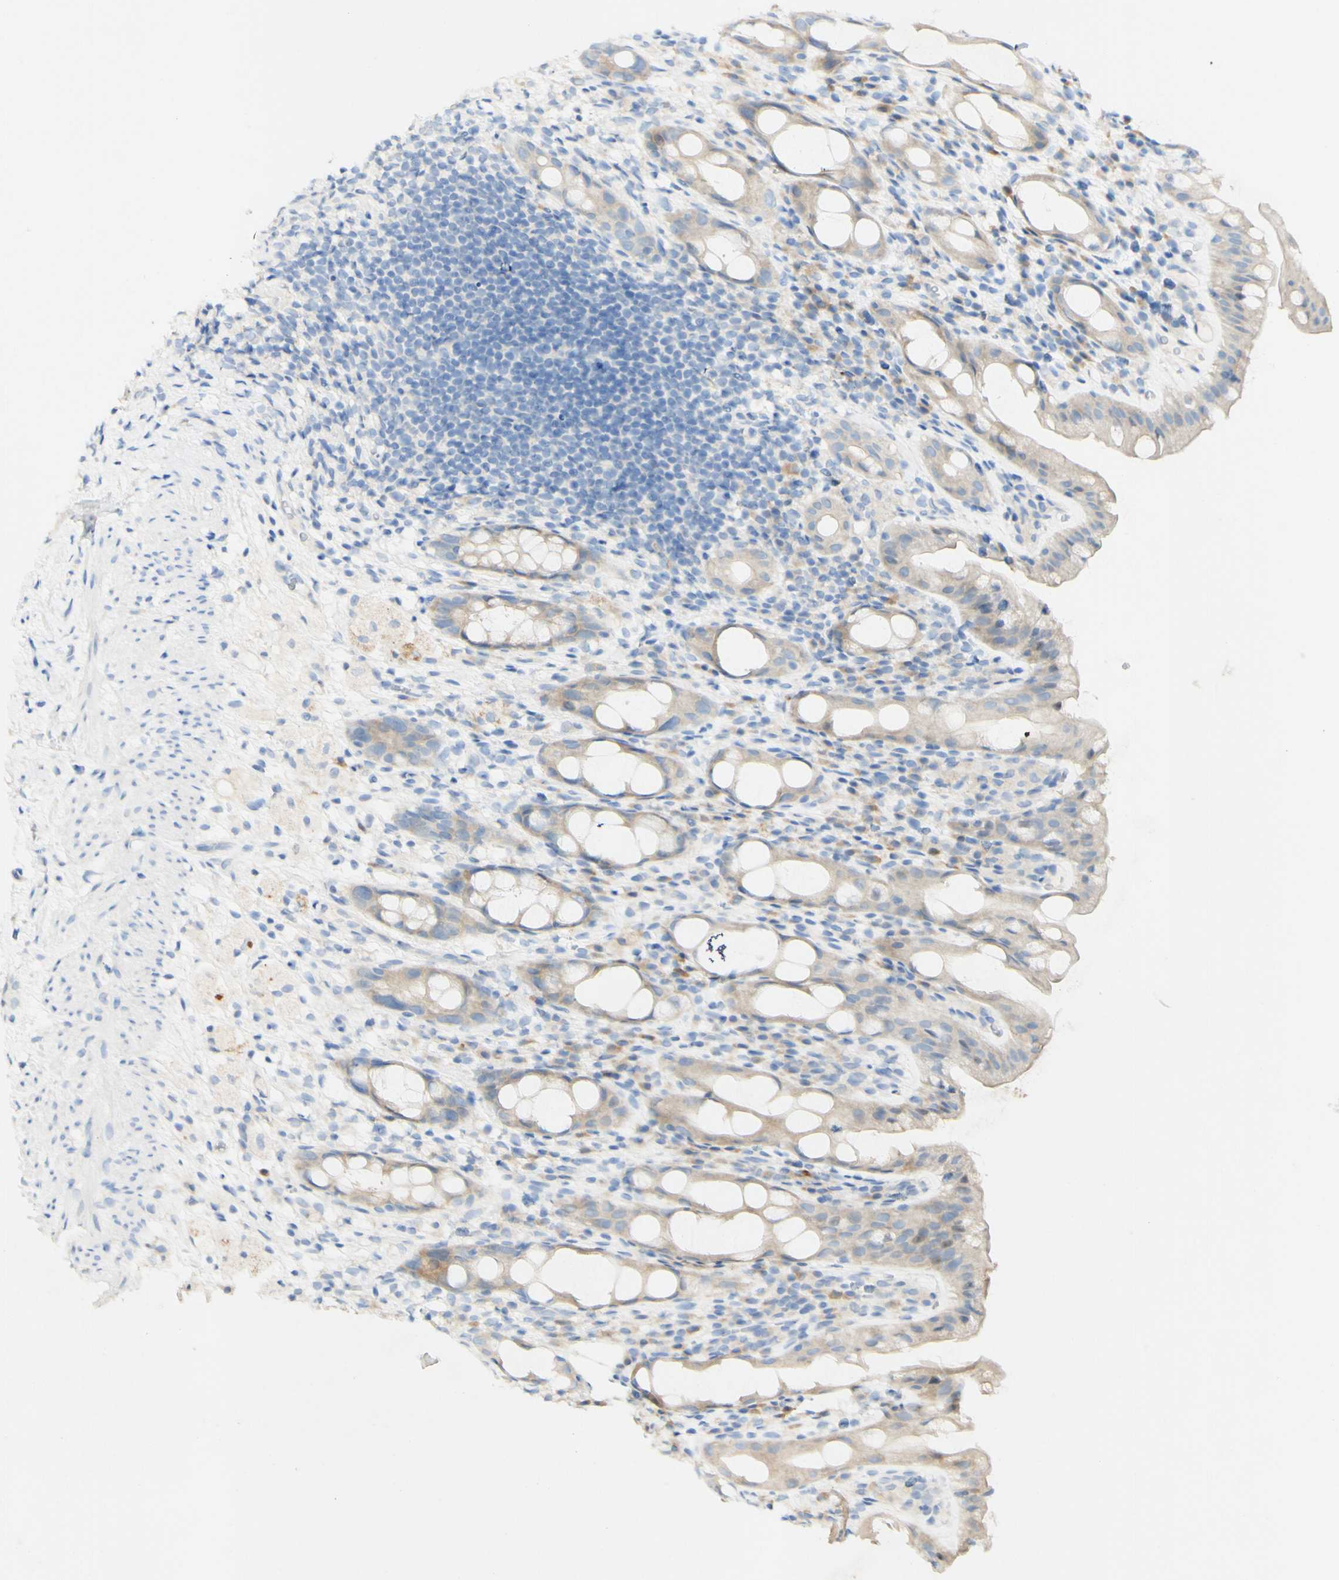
{"staining": {"intensity": "weak", "quantity": "25%-75%", "location": "cytoplasmic/membranous"}, "tissue": "rectum", "cell_type": "Glandular cells", "image_type": "normal", "snomed": [{"axis": "morphology", "description": "Normal tissue, NOS"}, {"axis": "topography", "description": "Rectum"}], "caption": "Weak cytoplasmic/membranous protein expression is identified in about 25%-75% of glandular cells in rectum.", "gene": "FGF4", "patient": {"sex": "male", "age": 44}}